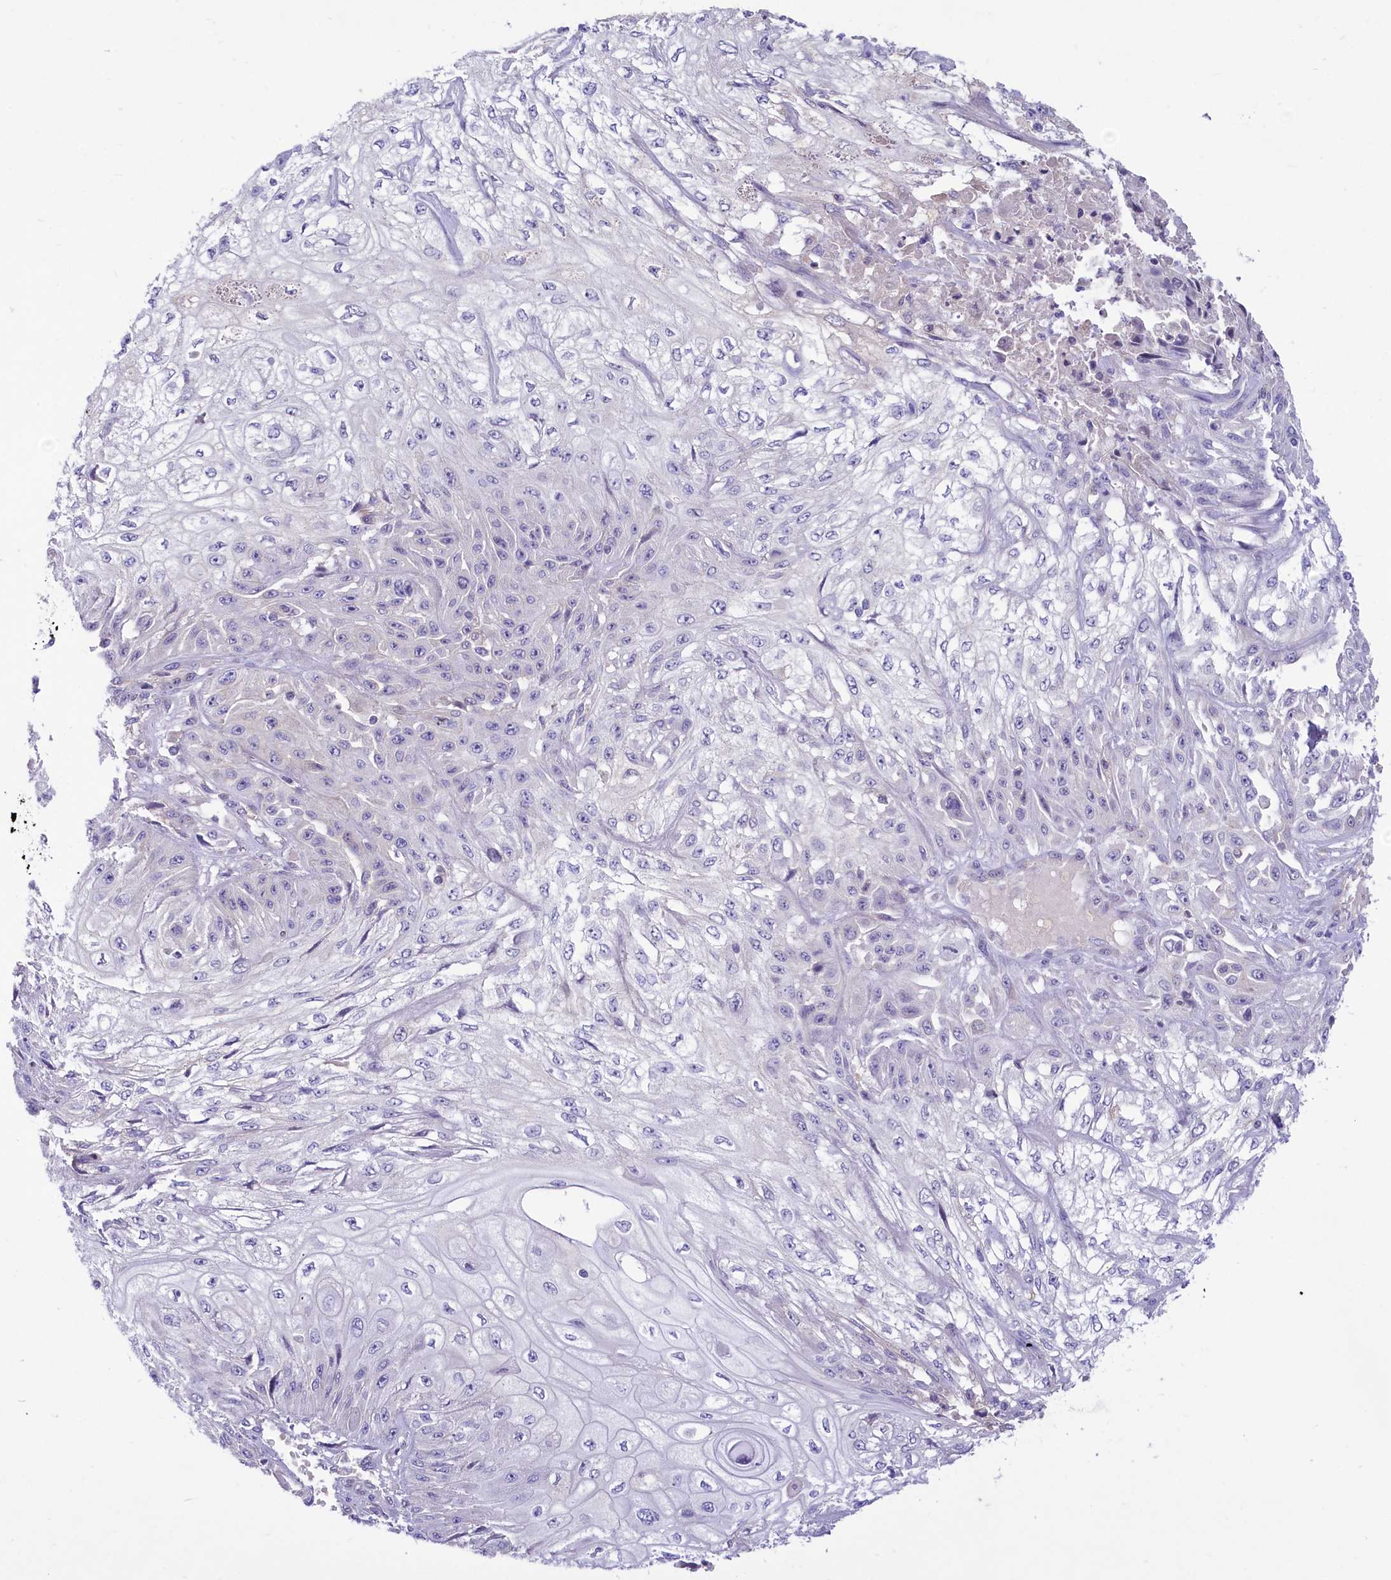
{"staining": {"intensity": "negative", "quantity": "none", "location": "none"}, "tissue": "skin cancer", "cell_type": "Tumor cells", "image_type": "cancer", "snomed": [{"axis": "morphology", "description": "Squamous cell carcinoma, NOS"}, {"axis": "morphology", "description": "Squamous cell carcinoma, metastatic, NOS"}, {"axis": "topography", "description": "Skin"}, {"axis": "topography", "description": "Lymph node"}], "caption": "Immunohistochemical staining of skin cancer displays no significant positivity in tumor cells. (DAB (3,3'-diaminobenzidine) immunohistochemistry (IHC) with hematoxylin counter stain).", "gene": "PROCR", "patient": {"sex": "male", "age": 75}}